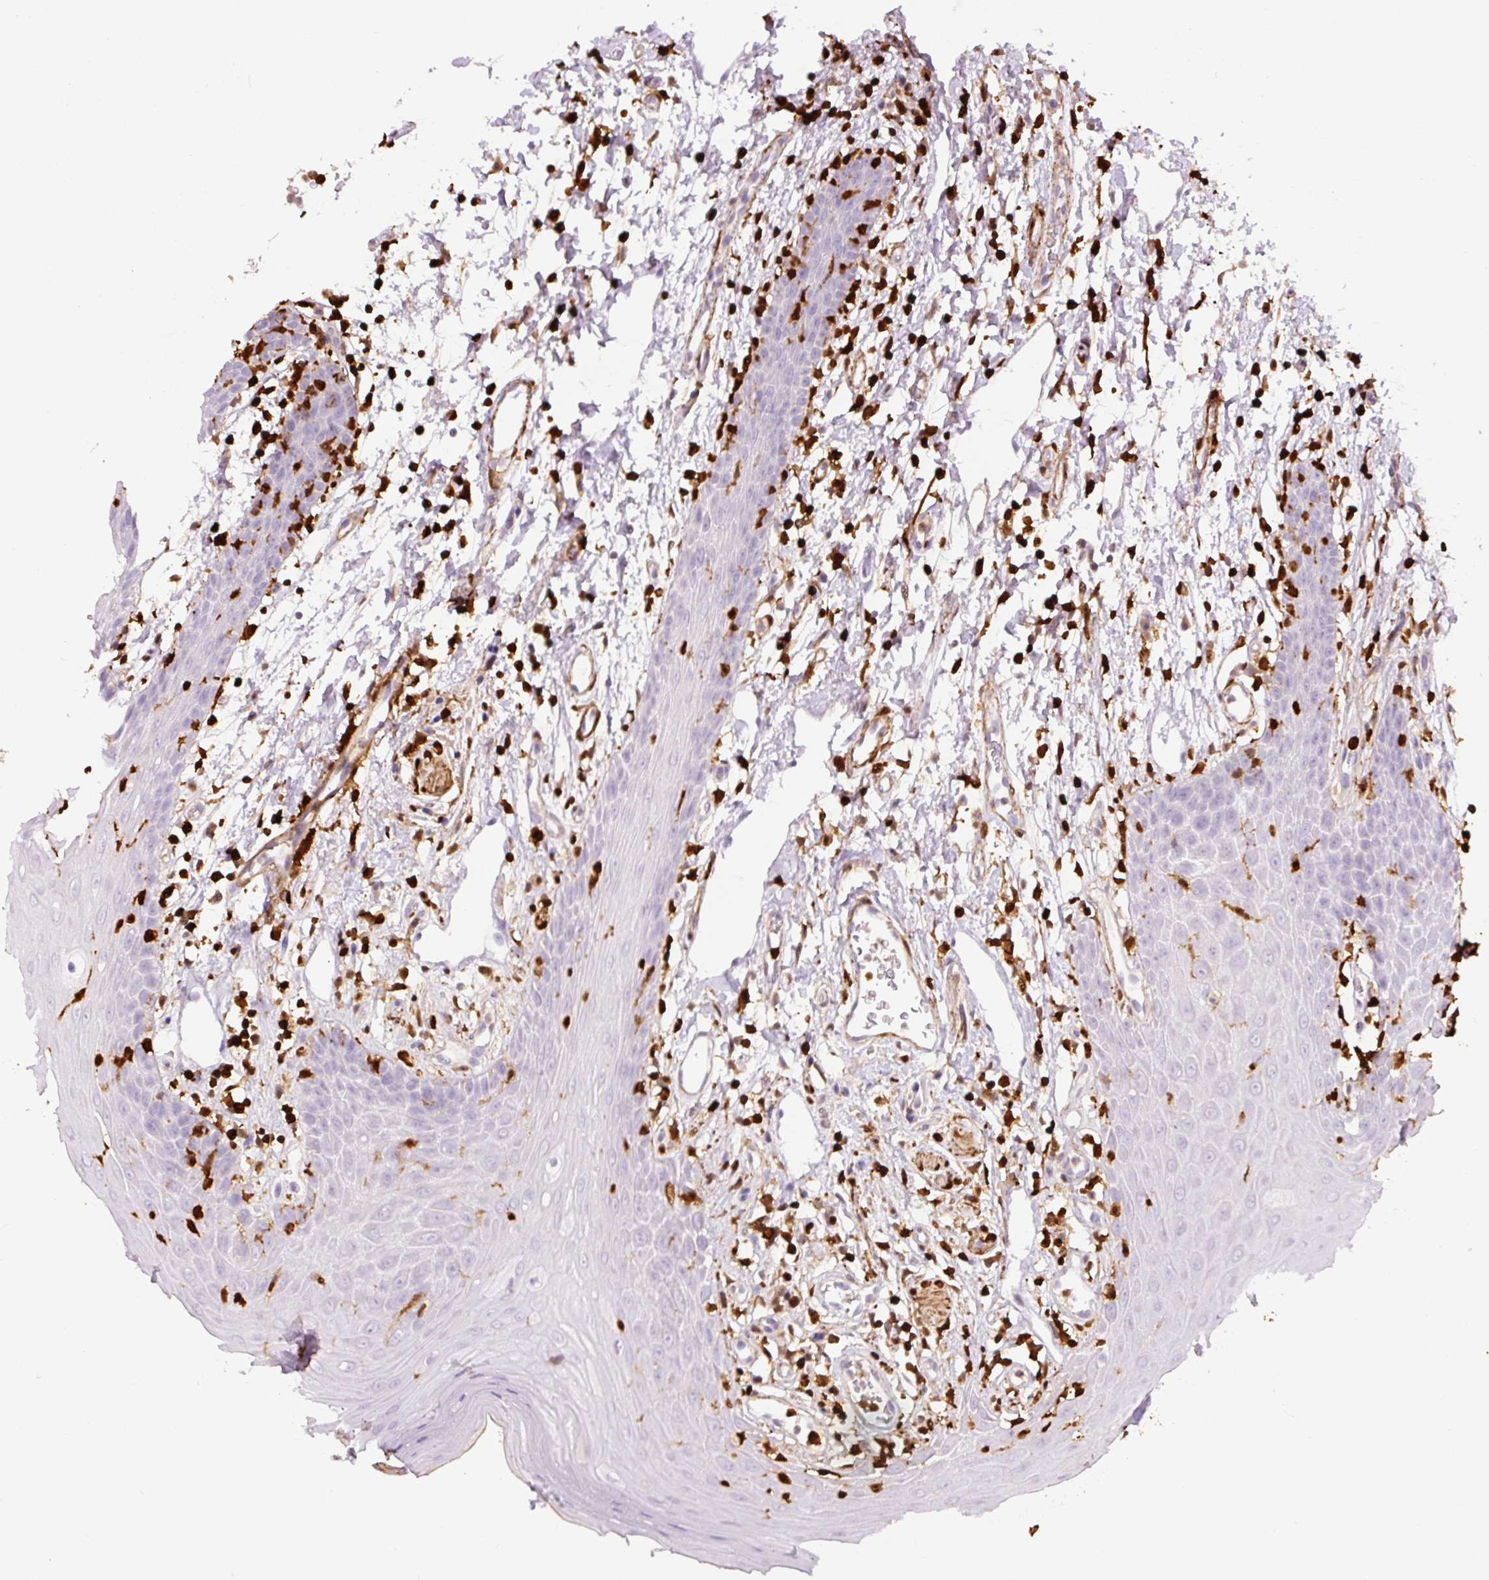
{"staining": {"intensity": "negative", "quantity": "none", "location": "none"}, "tissue": "oral mucosa", "cell_type": "Squamous epithelial cells", "image_type": "normal", "snomed": [{"axis": "morphology", "description": "Normal tissue, NOS"}, {"axis": "topography", "description": "Oral tissue"}, {"axis": "topography", "description": "Tounge, NOS"}], "caption": "Immunohistochemical staining of unremarkable oral mucosa reveals no significant expression in squamous epithelial cells.", "gene": "S100A4", "patient": {"sex": "female", "age": 59}}